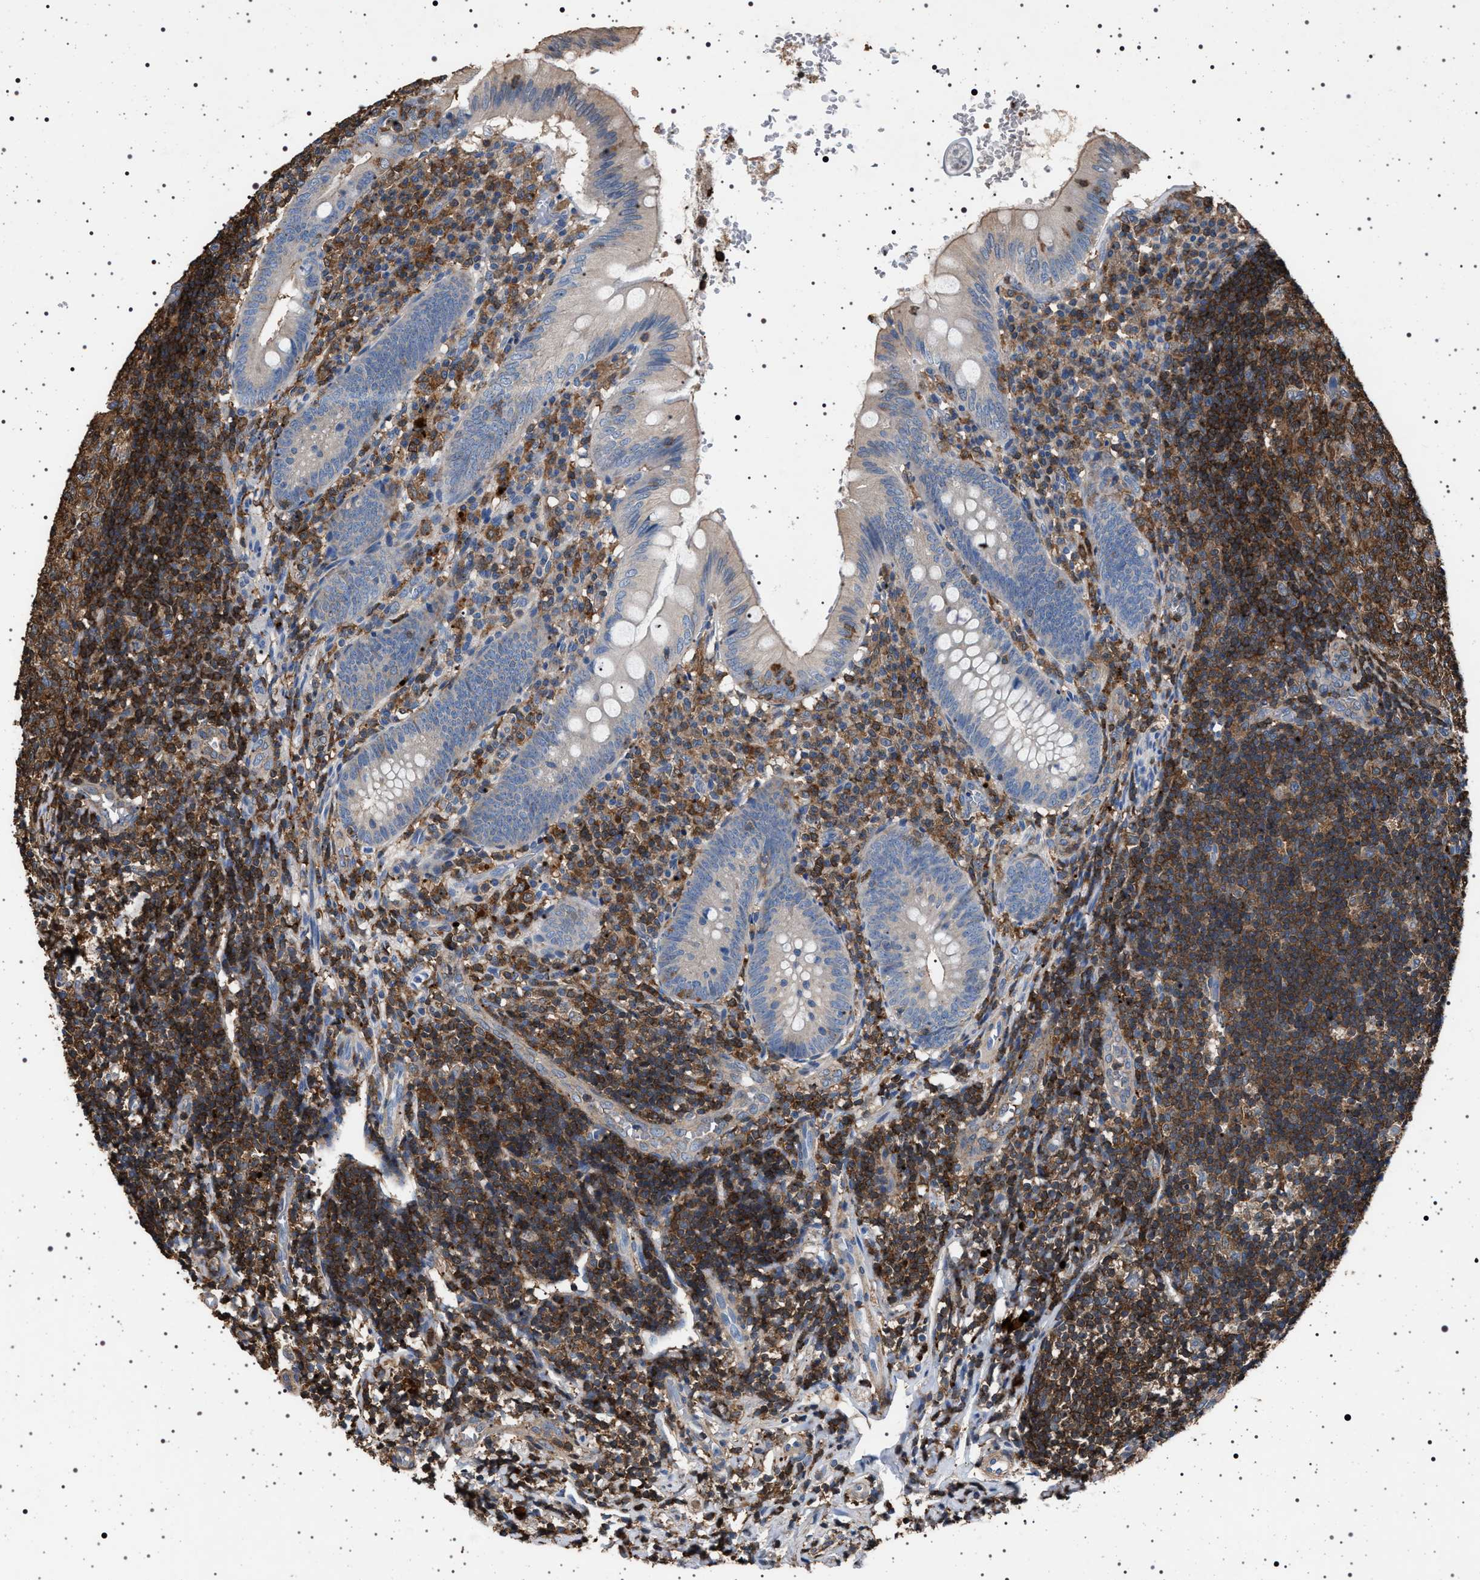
{"staining": {"intensity": "negative", "quantity": "none", "location": "none"}, "tissue": "appendix", "cell_type": "Glandular cells", "image_type": "normal", "snomed": [{"axis": "morphology", "description": "Normal tissue, NOS"}, {"axis": "topography", "description": "Appendix"}], "caption": "Protein analysis of benign appendix shows no significant staining in glandular cells.", "gene": "SMAP2", "patient": {"sex": "male", "age": 8}}